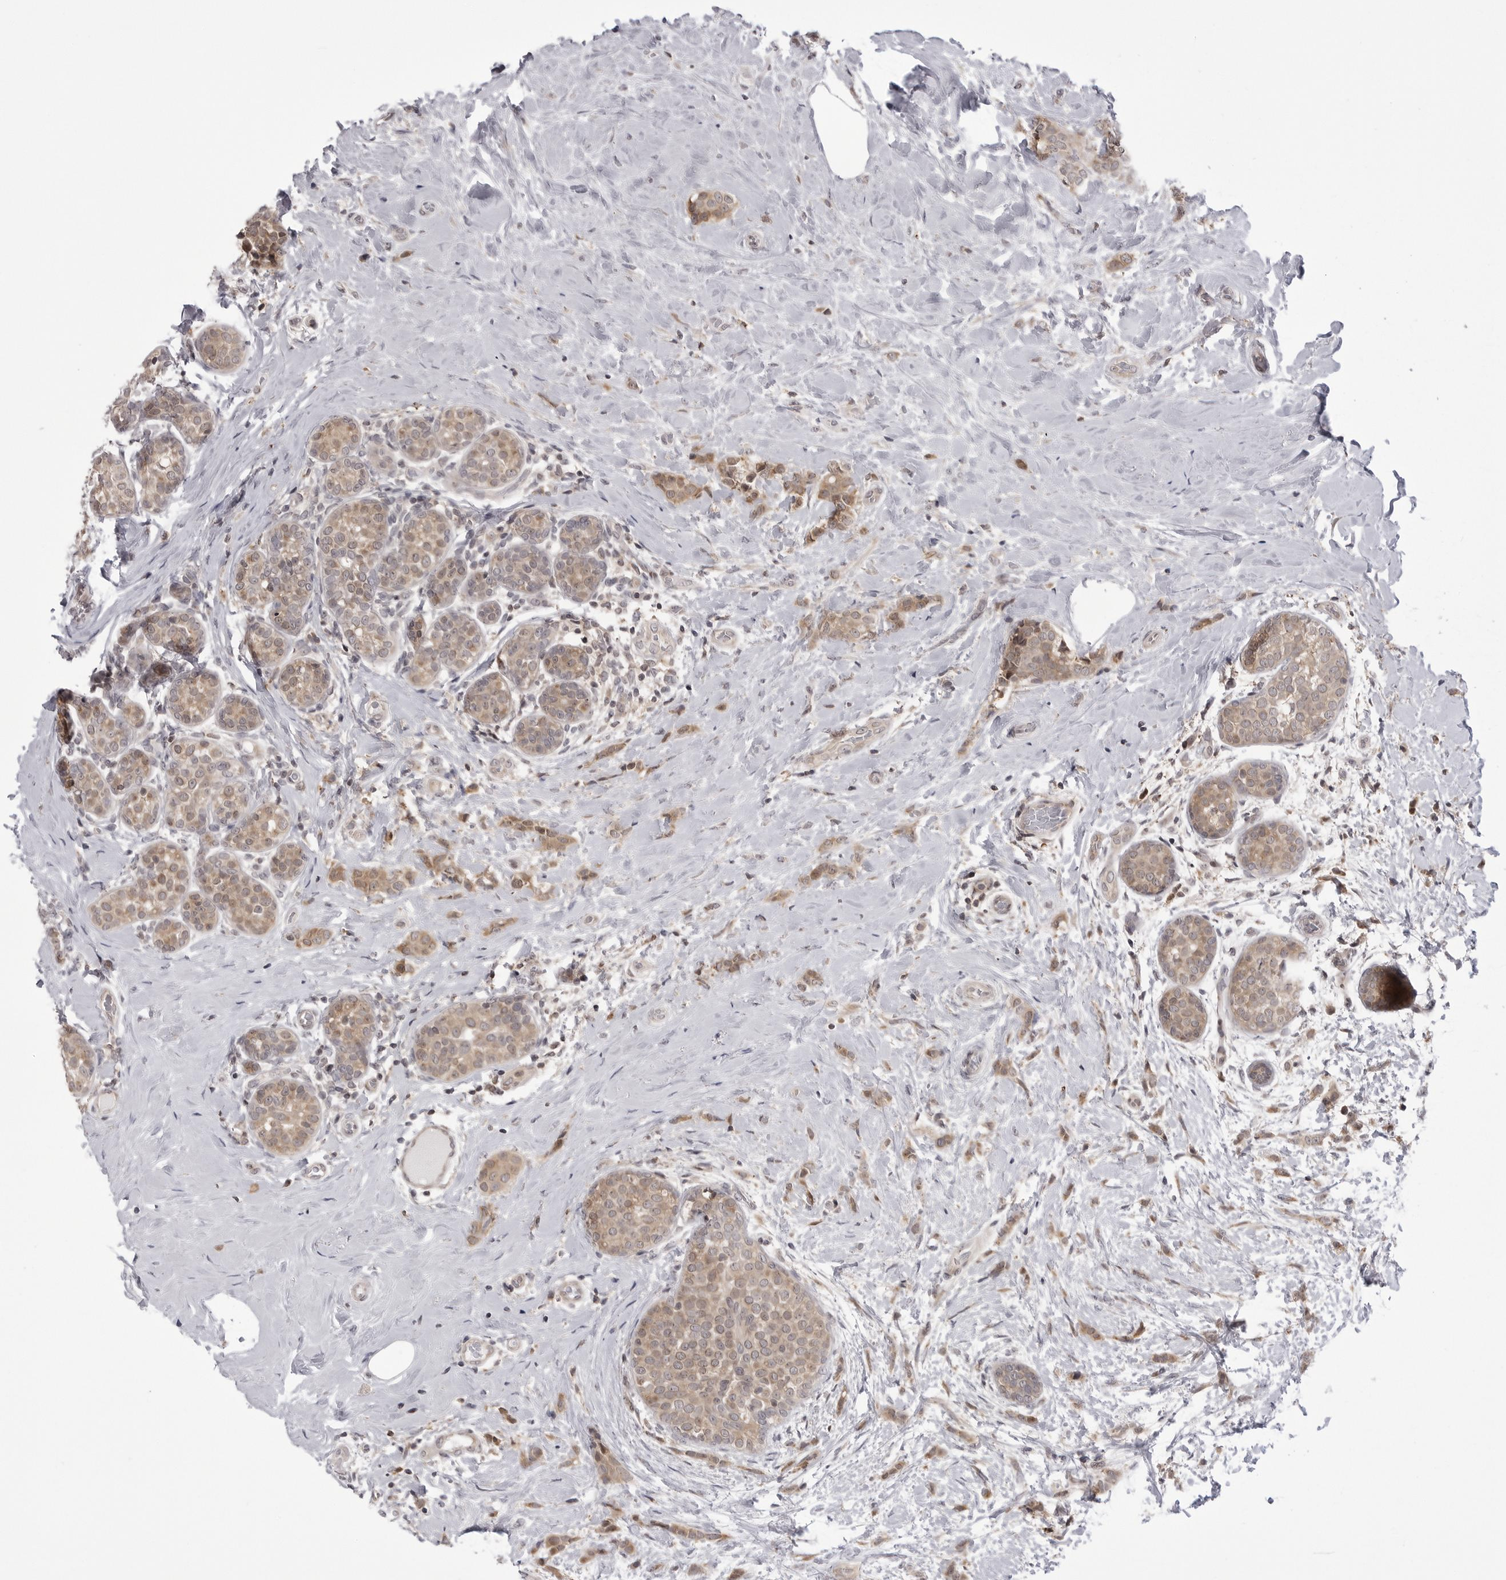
{"staining": {"intensity": "weak", "quantity": ">75%", "location": "cytoplasmic/membranous"}, "tissue": "breast cancer", "cell_type": "Tumor cells", "image_type": "cancer", "snomed": [{"axis": "morphology", "description": "Lobular carcinoma, in situ"}, {"axis": "morphology", "description": "Lobular carcinoma"}, {"axis": "topography", "description": "Breast"}], "caption": "IHC (DAB) staining of human breast cancer (lobular carcinoma) reveals weak cytoplasmic/membranous protein expression in about >75% of tumor cells.", "gene": "PTK2B", "patient": {"sex": "female", "age": 41}}